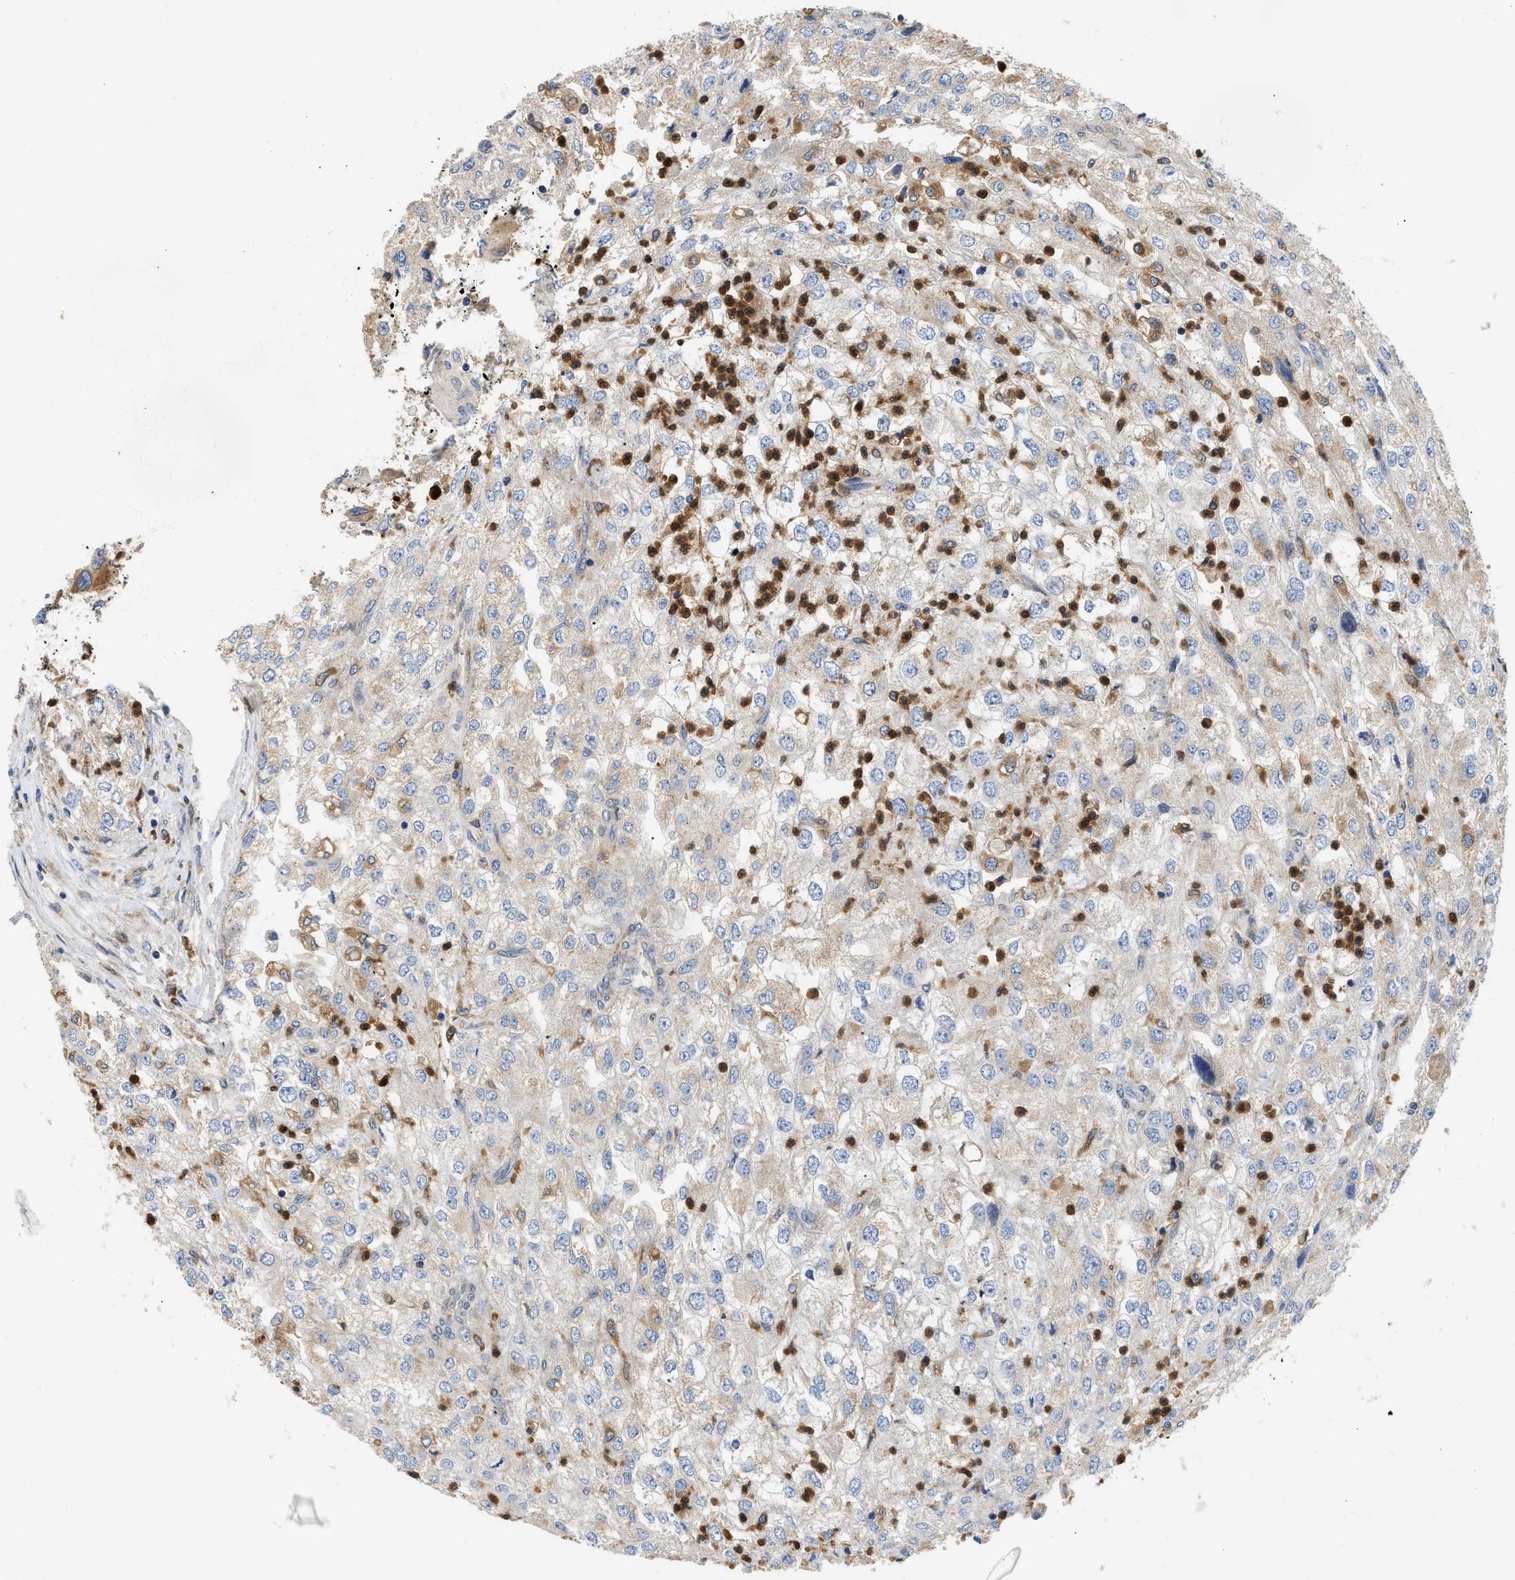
{"staining": {"intensity": "weak", "quantity": "<25%", "location": "cytoplasmic/membranous"}, "tissue": "renal cancer", "cell_type": "Tumor cells", "image_type": "cancer", "snomed": [{"axis": "morphology", "description": "Adenocarcinoma, NOS"}, {"axis": "topography", "description": "Kidney"}], "caption": "This is an immunohistochemistry histopathology image of human renal cancer (adenocarcinoma). There is no staining in tumor cells.", "gene": "RAB31", "patient": {"sex": "female", "age": 54}}